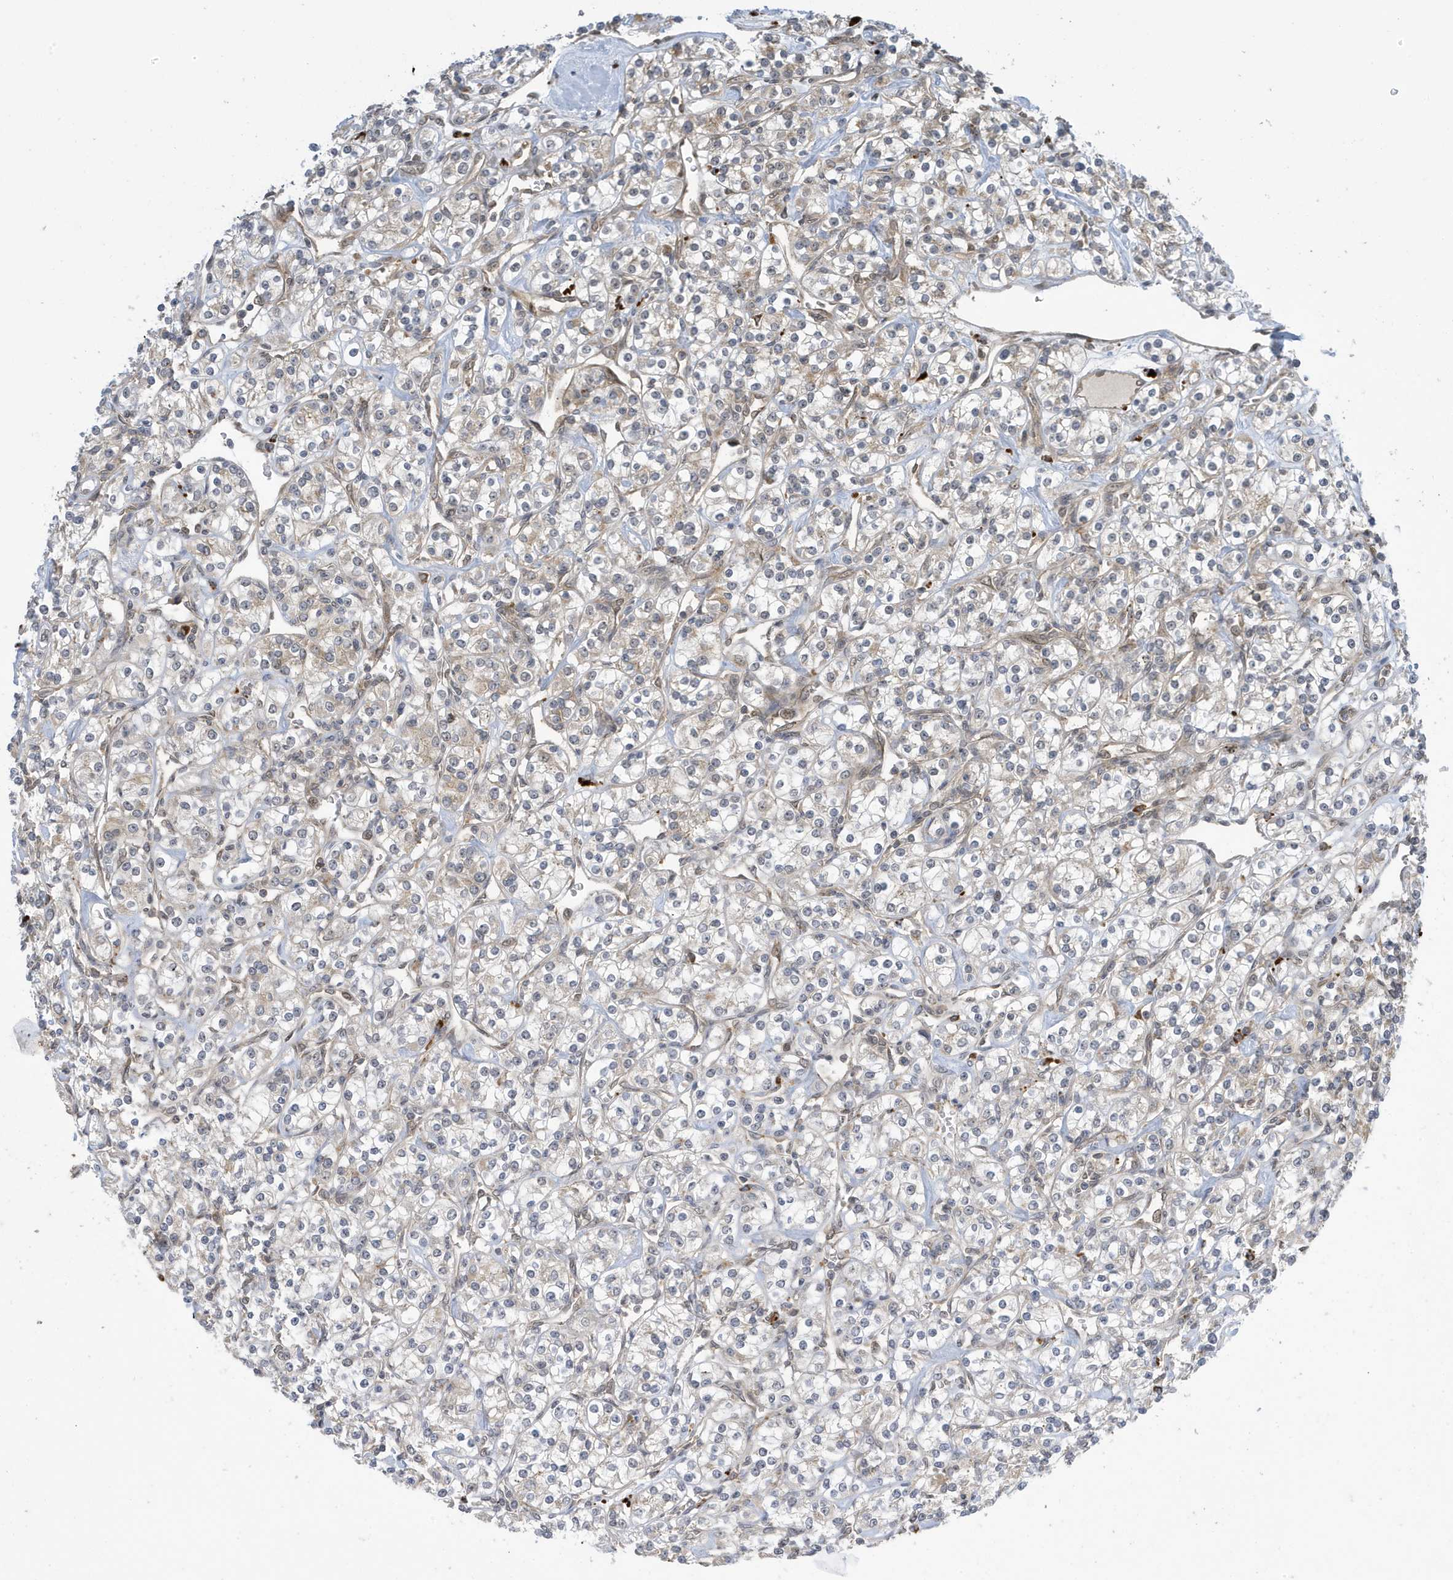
{"staining": {"intensity": "weak", "quantity": "25%-75%", "location": "cytoplasmic/membranous"}, "tissue": "renal cancer", "cell_type": "Tumor cells", "image_type": "cancer", "snomed": [{"axis": "morphology", "description": "Adenocarcinoma, NOS"}, {"axis": "topography", "description": "Kidney"}], "caption": "DAB immunohistochemical staining of human adenocarcinoma (renal) reveals weak cytoplasmic/membranous protein staining in about 25%-75% of tumor cells.", "gene": "NCOA7", "patient": {"sex": "male", "age": 77}}